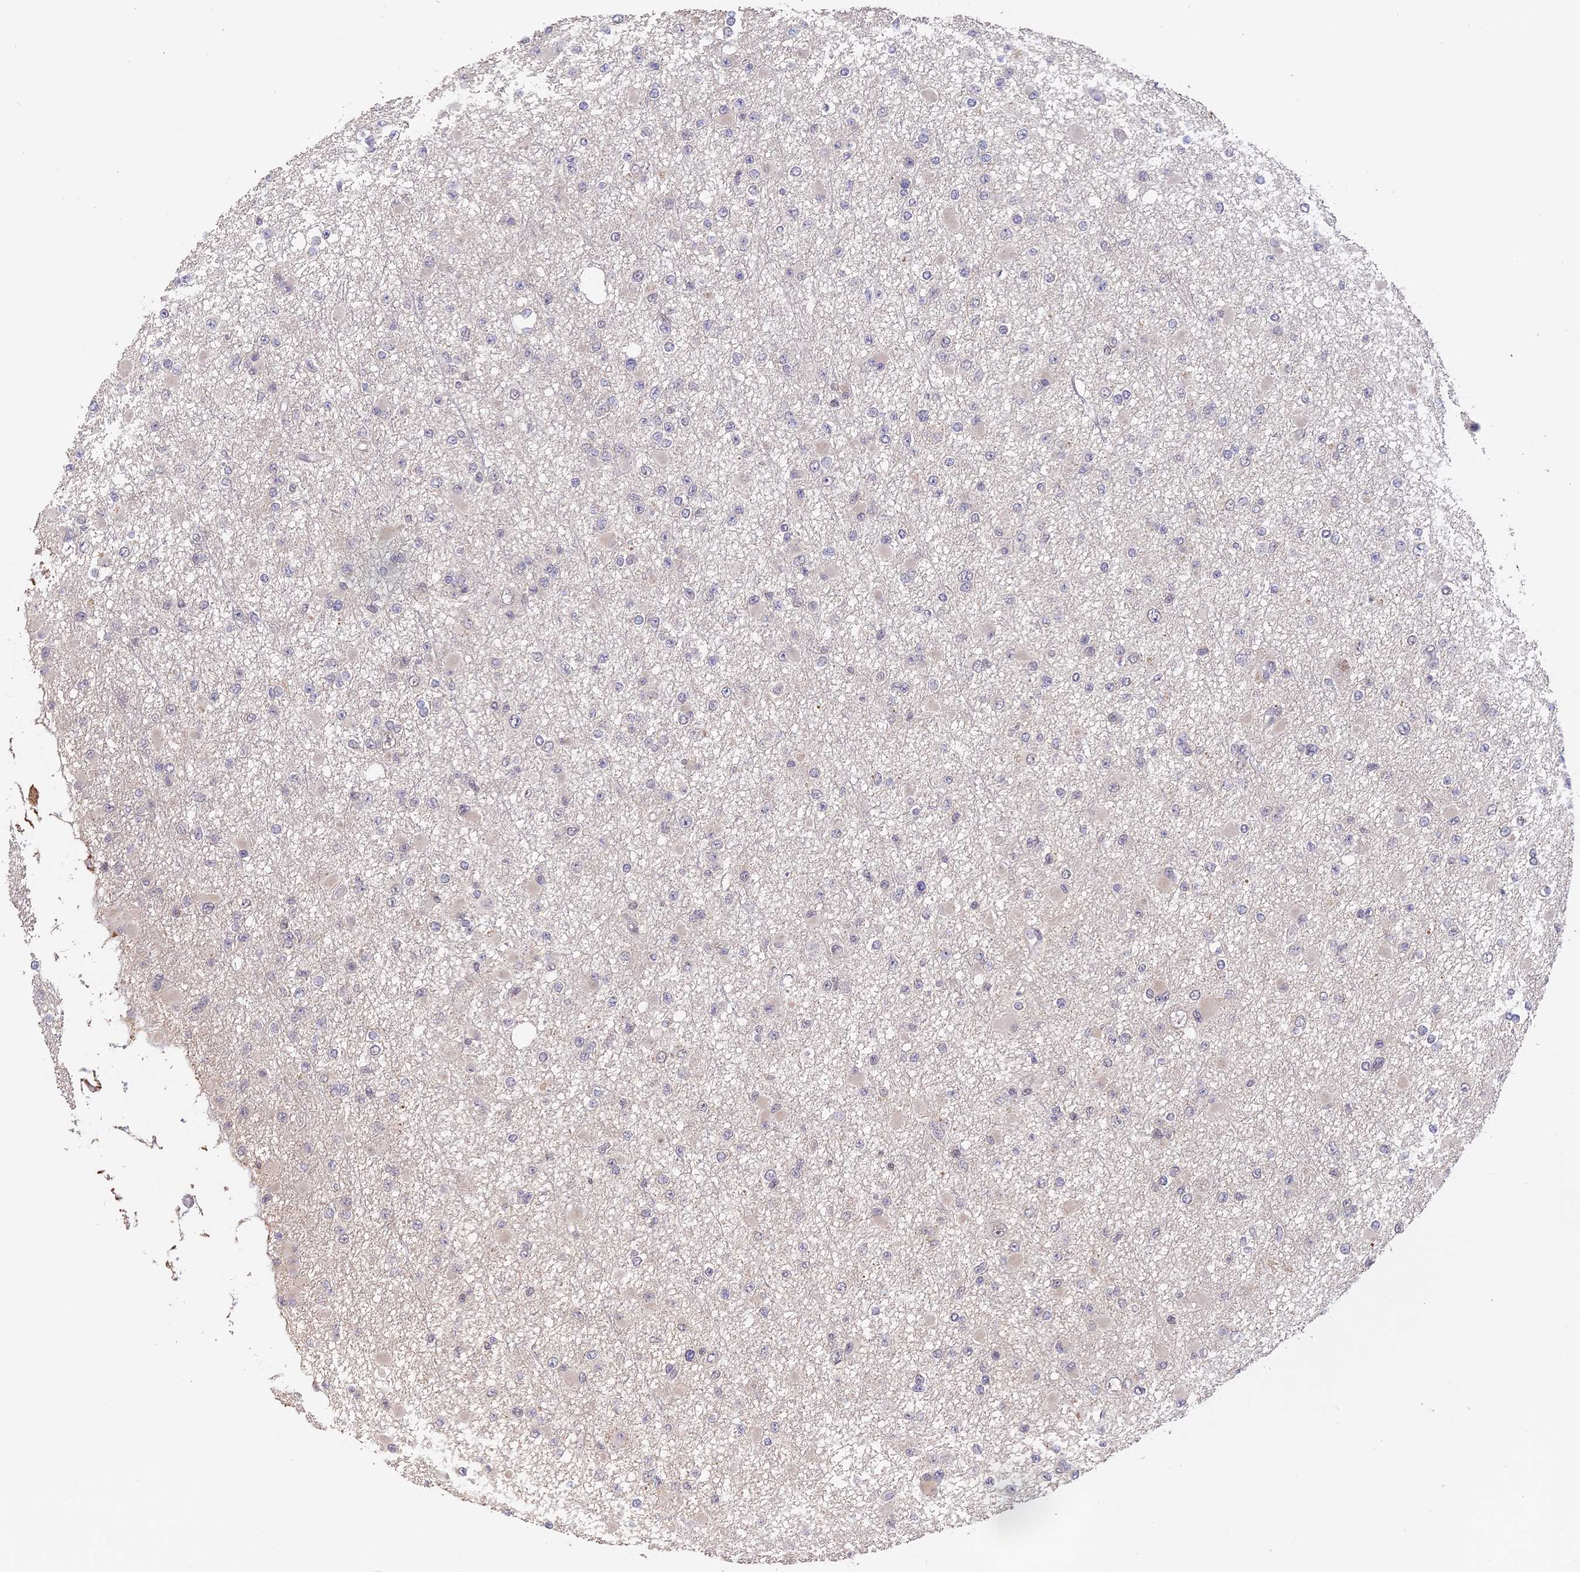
{"staining": {"intensity": "negative", "quantity": "none", "location": "none"}, "tissue": "glioma", "cell_type": "Tumor cells", "image_type": "cancer", "snomed": [{"axis": "morphology", "description": "Glioma, malignant, Low grade"}, {"axis": "topography", "description": "Brain"}], "caption": "Immunohistochemistry histopathology image of human malignant glioma (low-grade) stained for a protein (brown), which displays no positivity in tumor cells. (Stains: DAB immunohistochemistry with hematoxylin counter stain, Microscopy: brightfield microscopy at high magnification).", "gene": "POLR2C", "patient": {"sex": "female", "age": 22}}